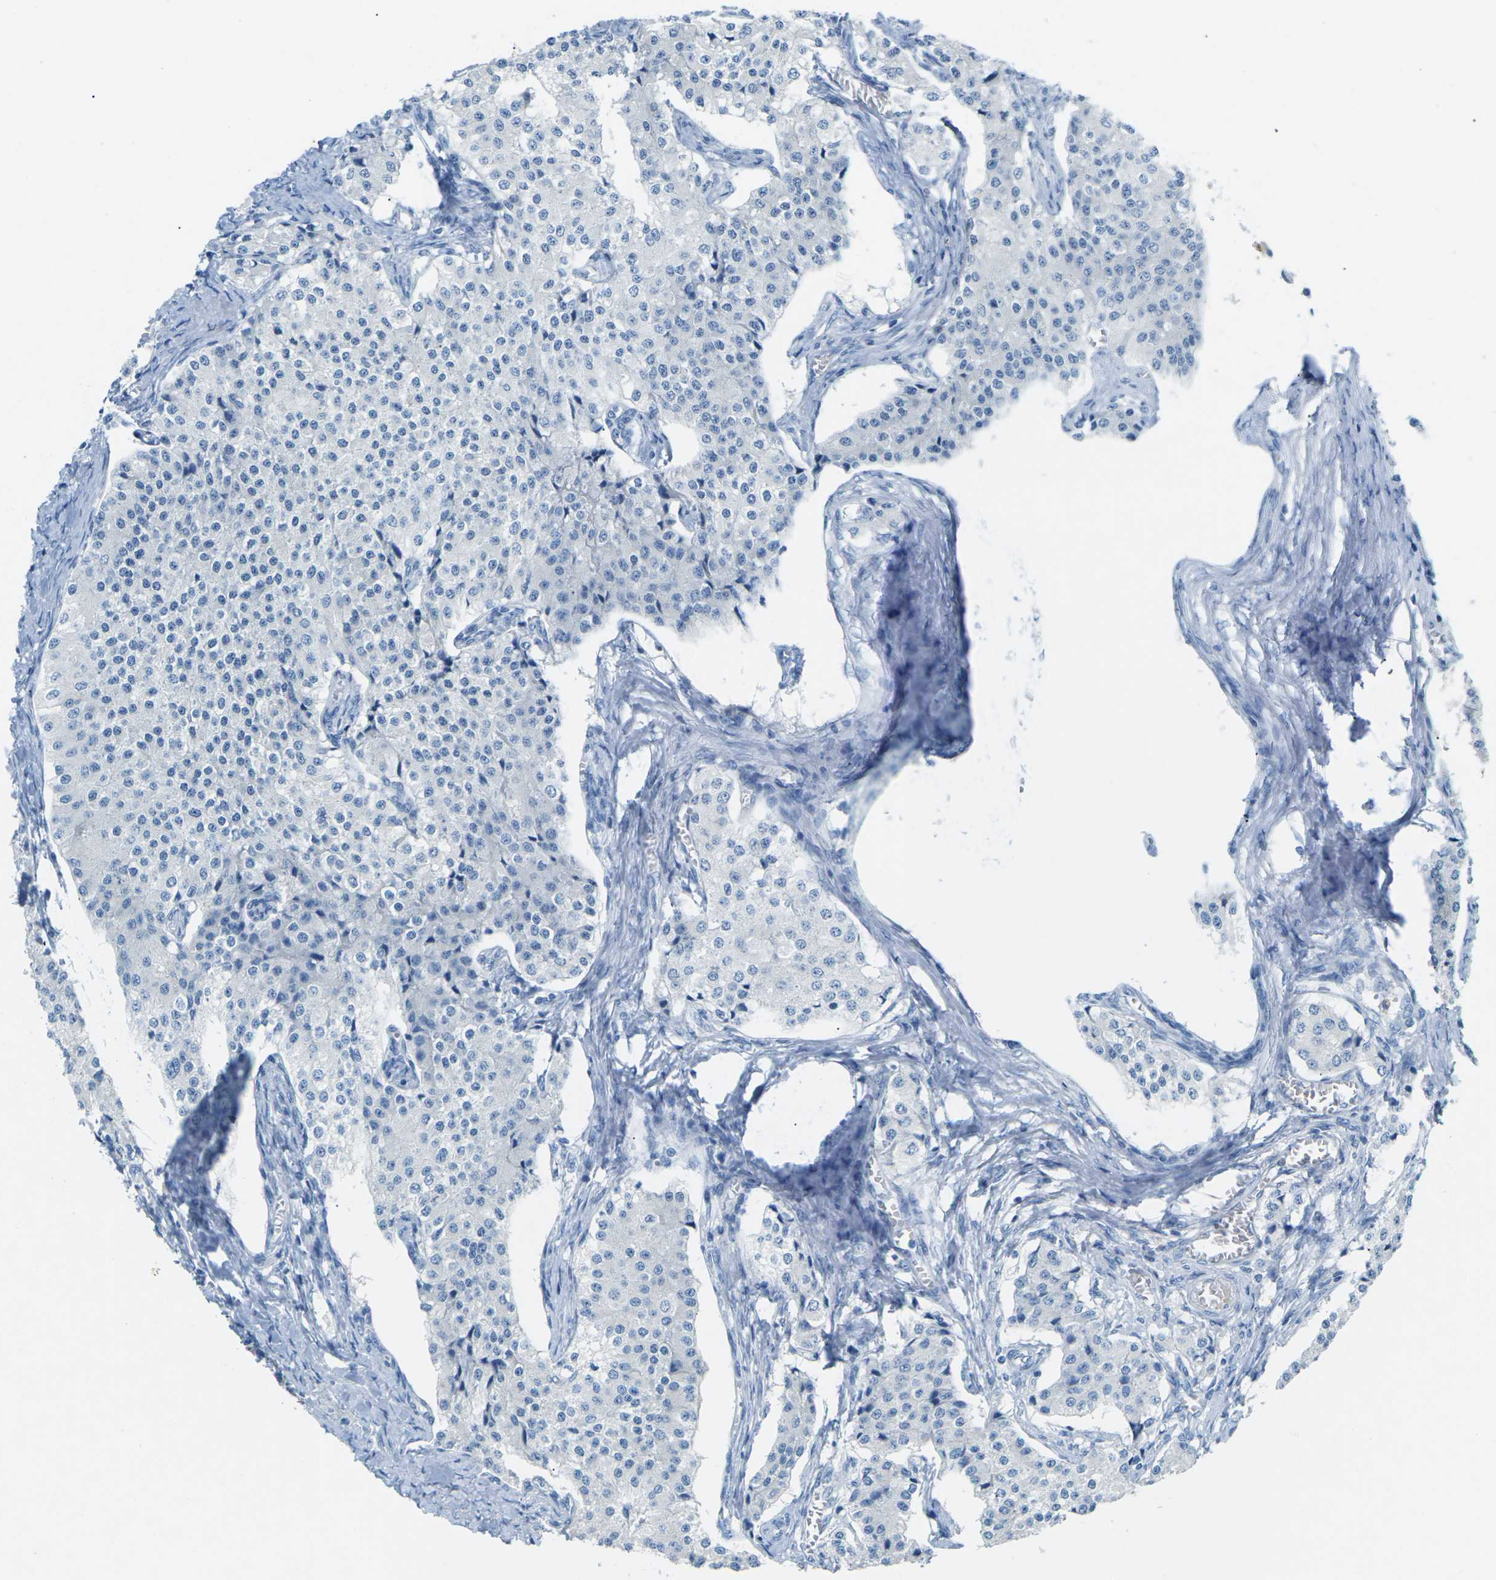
{"staining": {"intensity": "negative", "quantity": "none", "location": "none"}, "tissue": "carcinoid", "cell_type": "Tumor cells", "image_type": "cancer", "snomed": [{"axis": "morphology", "description": "Carcinoid, malignant, NOS"}, {"axis": "topography", "description": "Colon"}], "caption": "Immunohistochemistry histopathology image of neoplastic tissue: human carcinoid stained with DAB (3,3'-diaminobenzidine) reveals no significant protein expression in tumor cells.", "gene": "CDH16", "patient": {"sex": "female", "age": 52}}